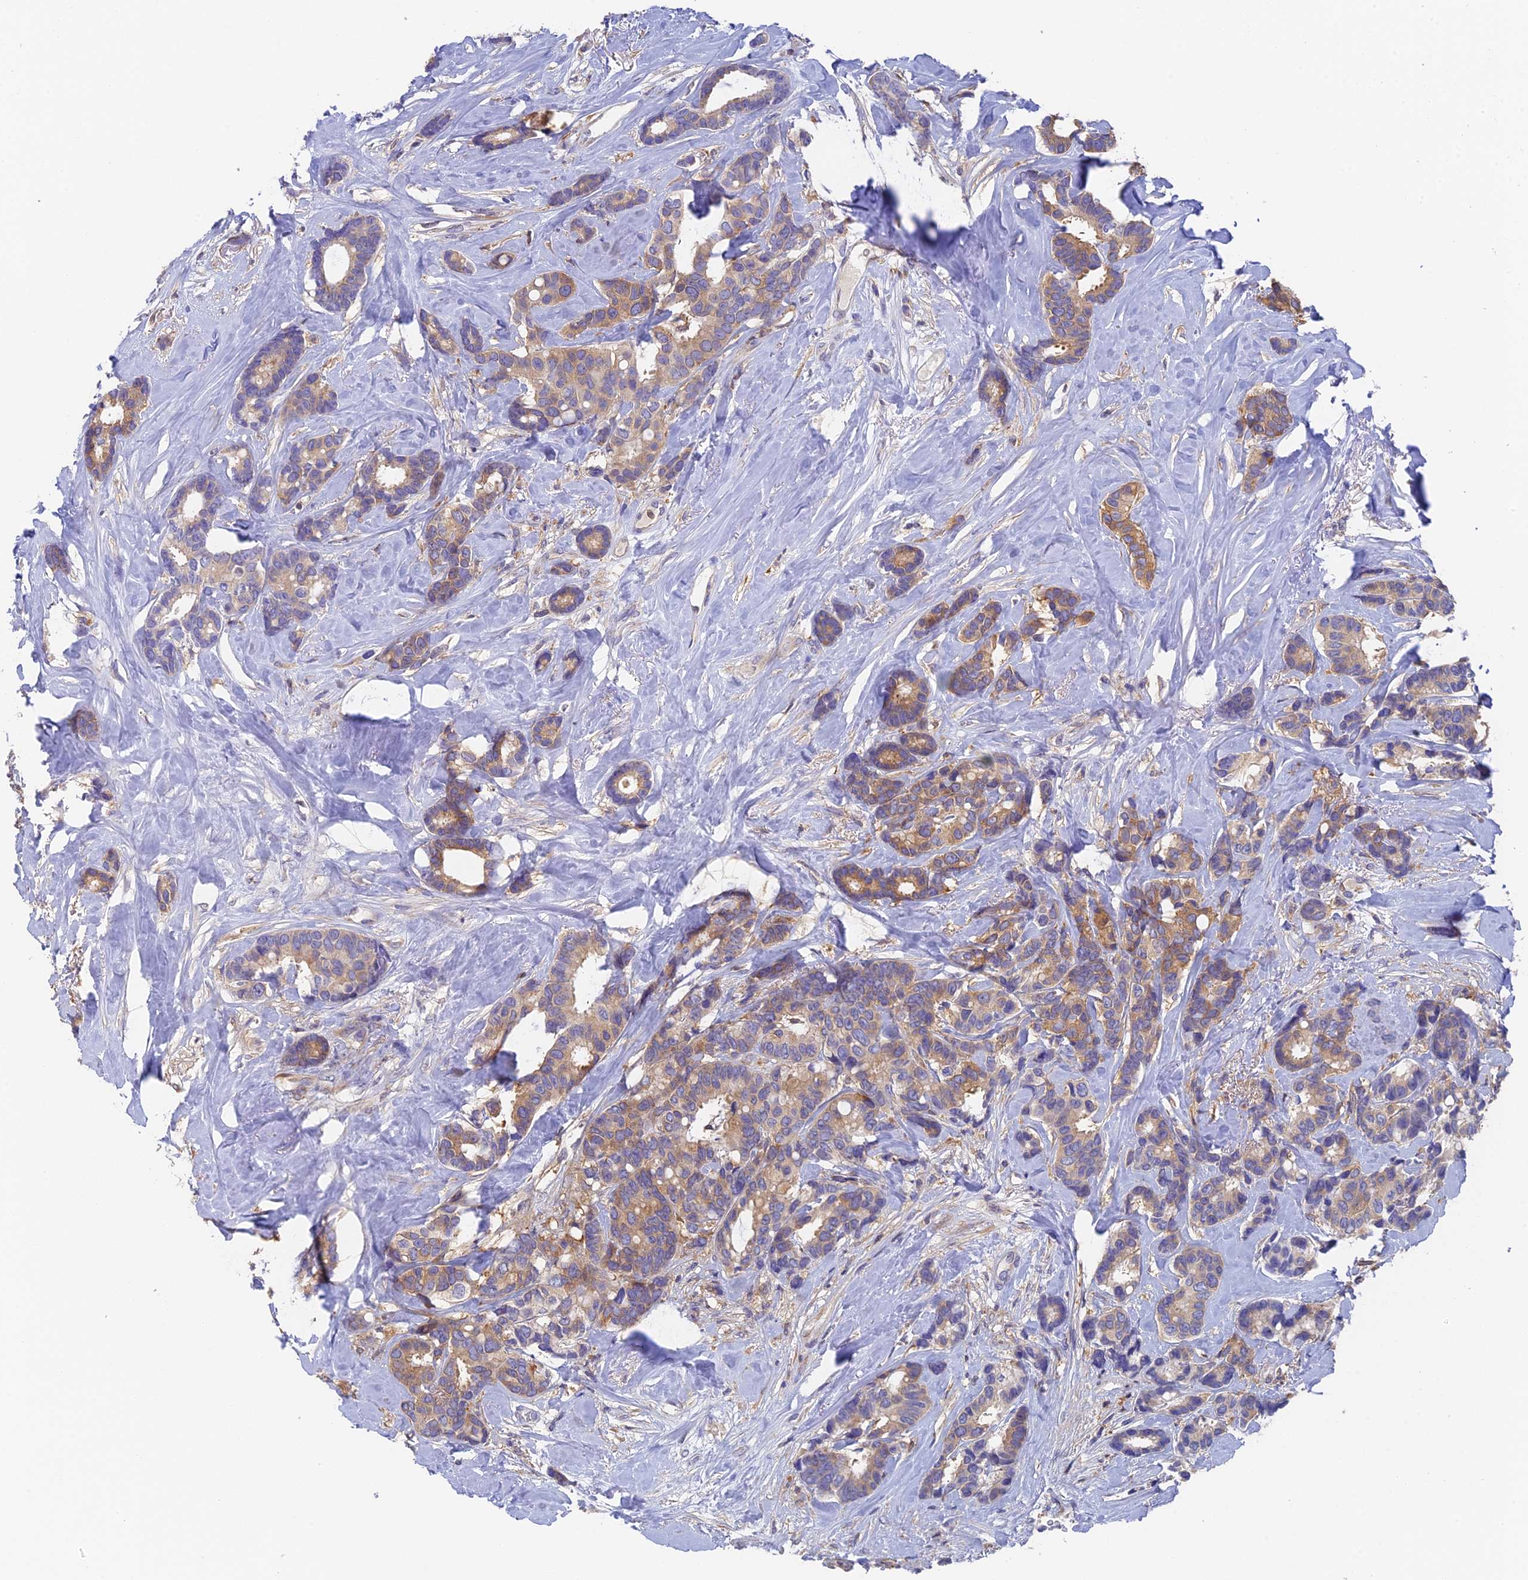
{"staining": {"intensity": "moderate", "quantity": "25%-75%", "location": "cytoplasmic/membranous"}, "tissue": "breast cancer", "cell_type": "Tumor cells", "image_type": "cancer", "snomed": [{"axis": "morphology", "description": "Duct carcinoma"}, {"axis": "topography", "description": "Breast"}], "caption": "There is medium levels of moderate cytoplasmic/membranous staining in tumor cells of breast intraductal carcinoma, as demonstrated by immunohistochemical staining (brown color).", "gene": "IPO5", "patient": {"sex": "female", "age": 87}}